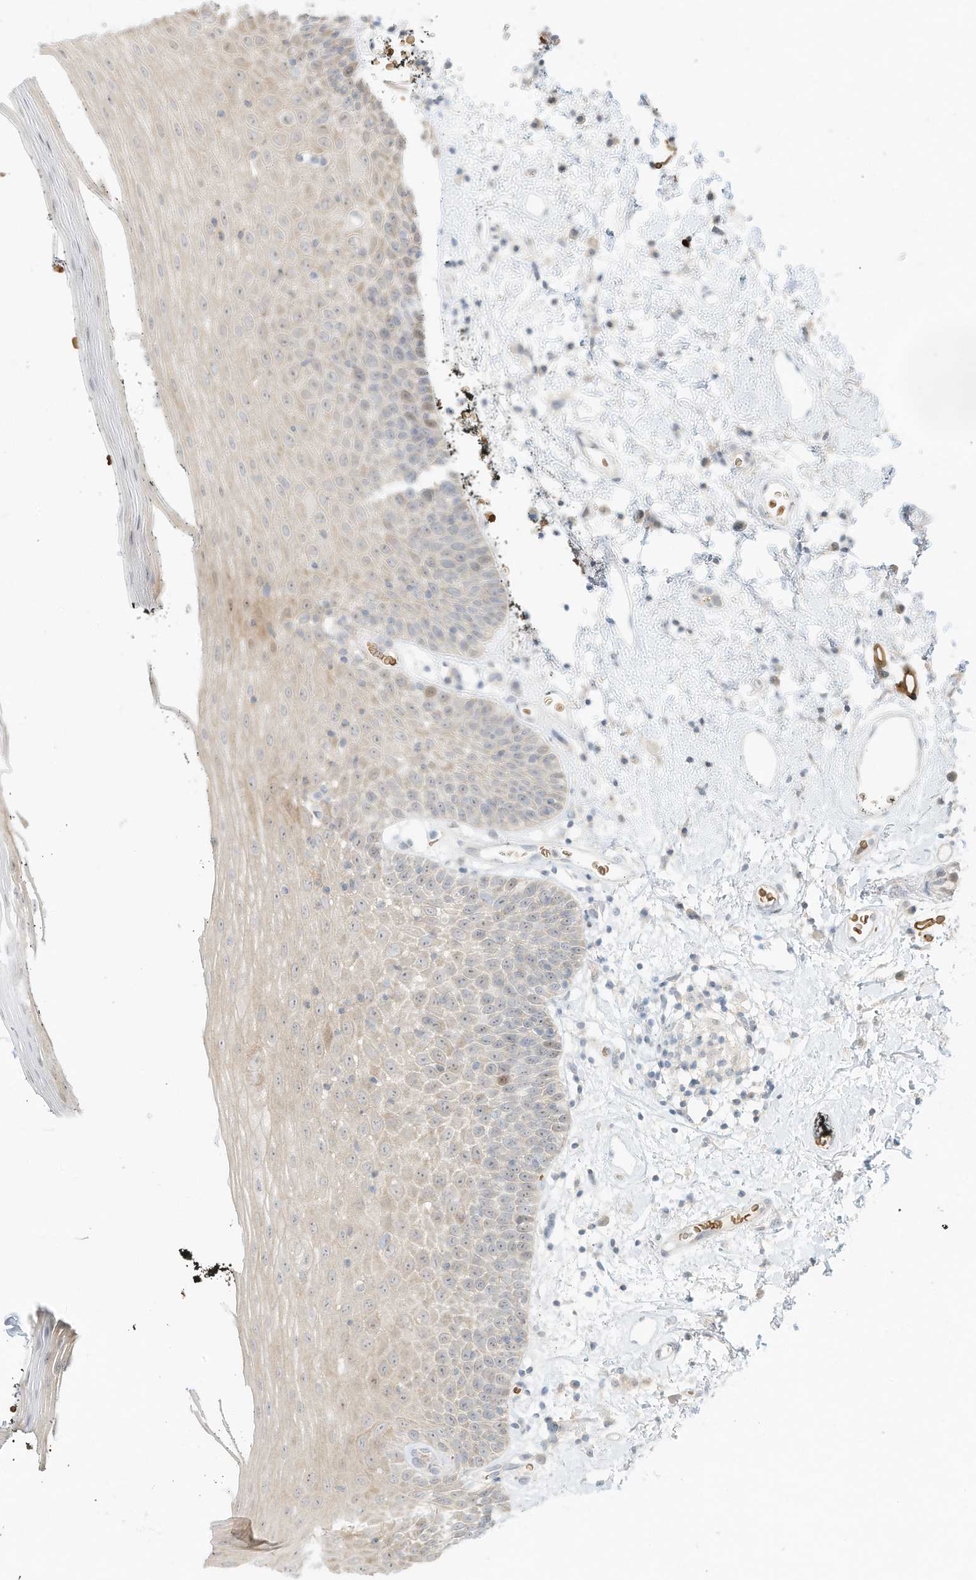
{"staining": {"intensity": "weak", "quantity": "25%-75%", "location": "cytoplasmic/membranous"}, "tissue": "oral mucosa", "cell_type": "Squamous epithelial cells", "image_type": "normal", "snomed": [{"axis": "morphology", "description": "Normal tissue, NOS"}, {"axis": "topography", "description": "Oral tissue"}], "caption": "Oral mucosa stained with DAB IHC shows low levels of weak cytoplasmic/membranous expression in about 25%-75% of squamous epithelial cells.", "gene": "OFD1", "patient": {"sex": "male", "age": 74}}